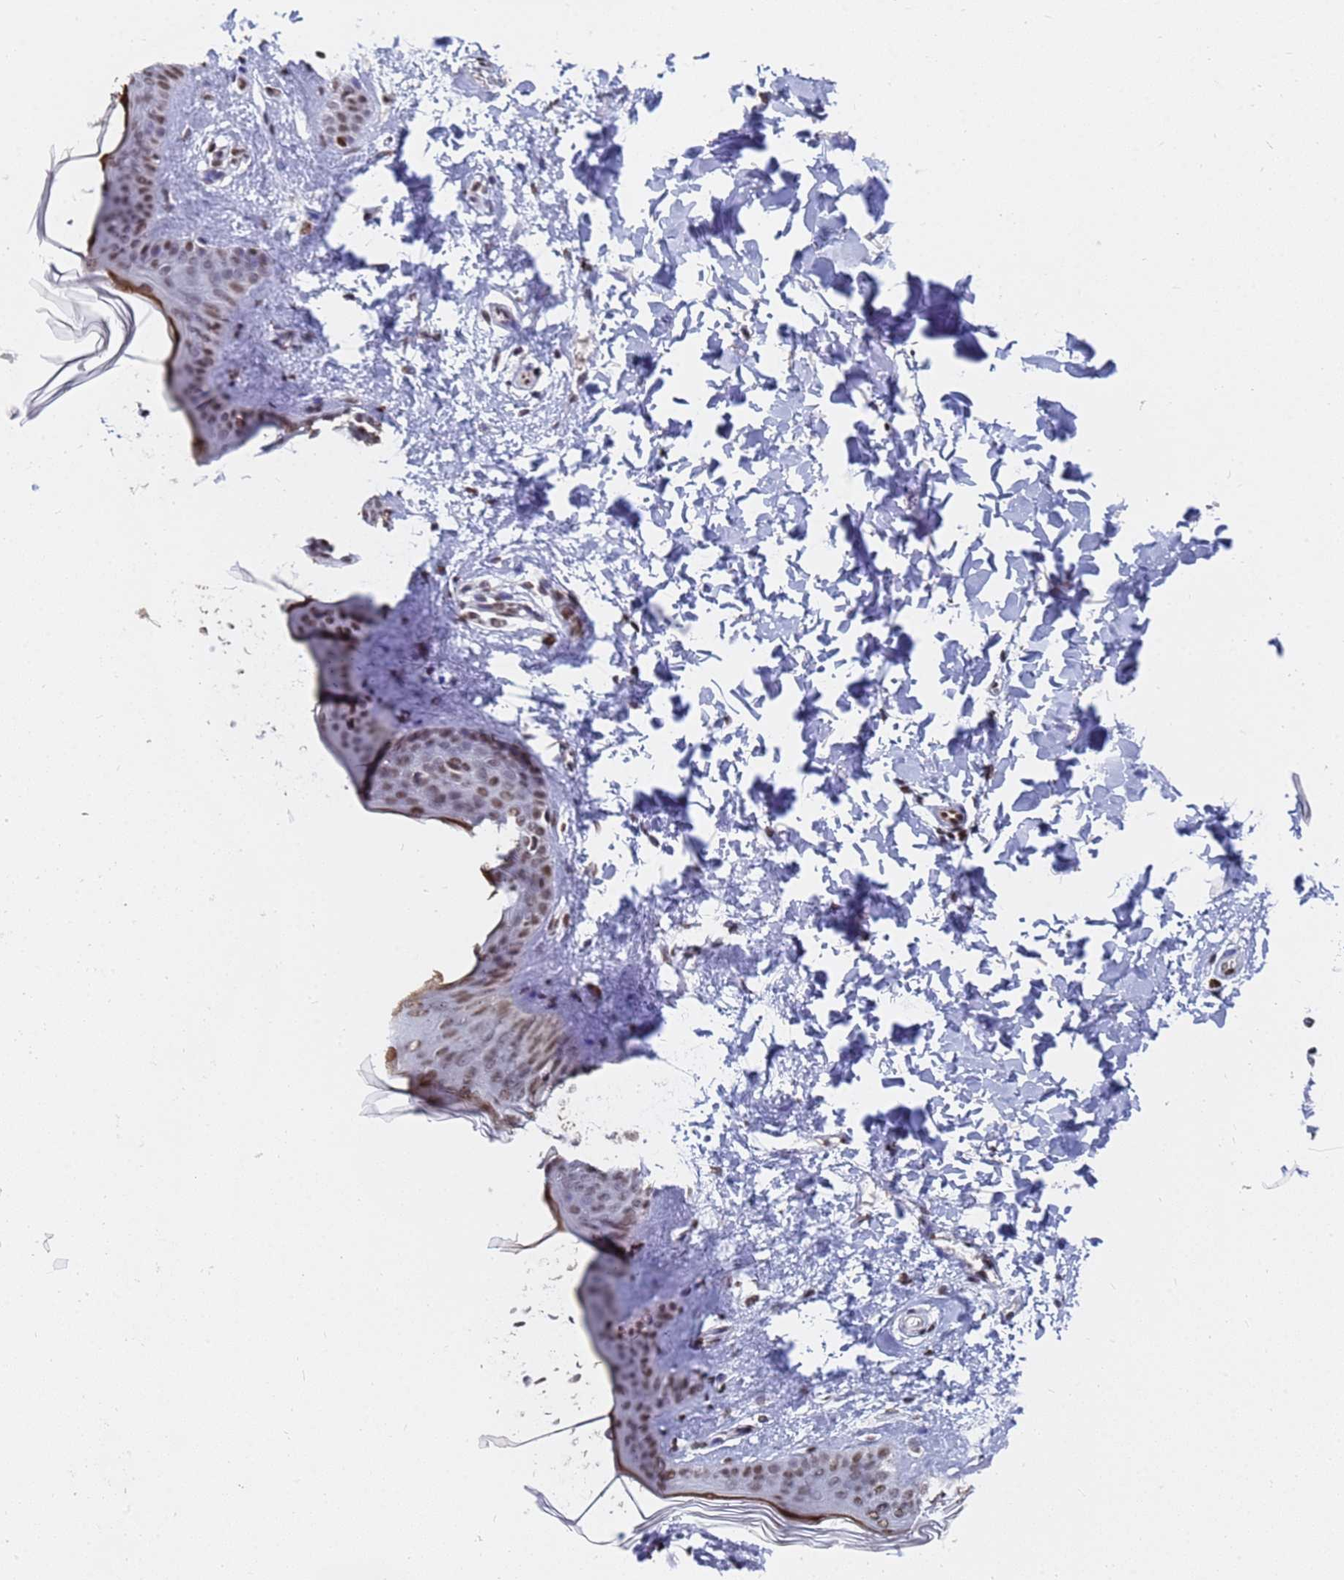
{"staining": {"intensity": "moderate", "quantity": ">75%", "location": "nuclear"}, "tissue": "skin", "cell_type": "Fibroblasts", "image_type": "normal", "snomed": [{"axis": "morphology", "description": "Normal tissue, NOS"}, {"axis": "topography", "description": "Skin"}], "caption": "Immunohistochemical staining of normal human skin displays medium levels of moderate nuclear staining in approximately >75% of fibroblasts.", "gene": "RAVER2", "patient": {"sex": "female", "age": 17}}